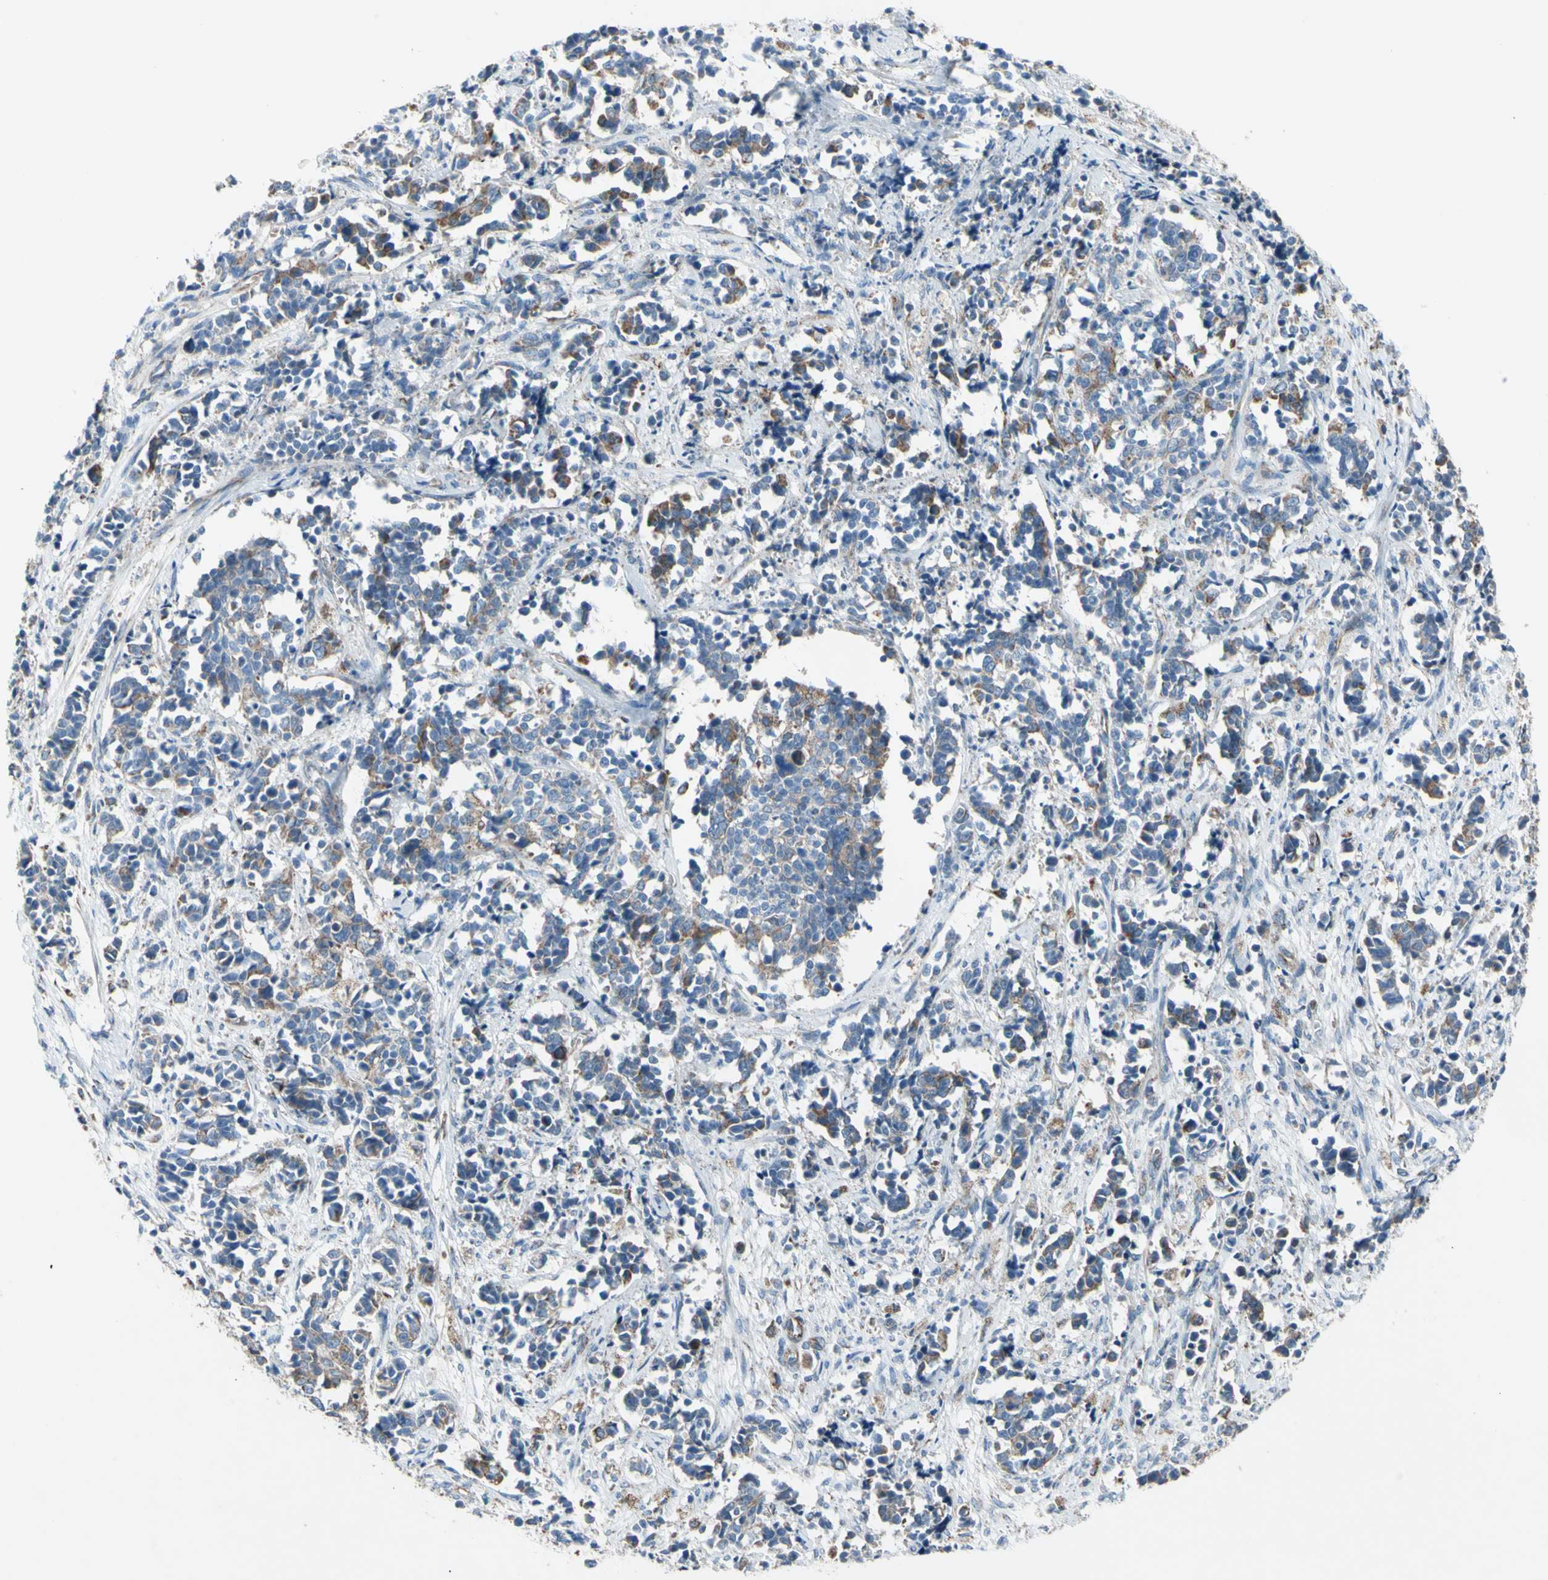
{"staining": {"intensity": "weak", "quantity": "25%-75%", "location": "cytoplasmic/membranous"}, "tissue": "cervical cancer", "cell_type": "Tumor cells", "image_type": "cancer", "snomed": [{"axis": "morphology", "description": "Normal tissue, NOS"}, {"axis": "morphology", "description": "Squamous cell carcinoma, NOS"}, {"axis": "topography", "description": "Cervix"}], "caption": "Cervical squamous cell carcinoma tissue exhibits weak cytoplasmic/membranous staining in approximately 25%-75% of tumor cells", "gene": "EMC7", "patient": {"sex": "female", "age": 35}}